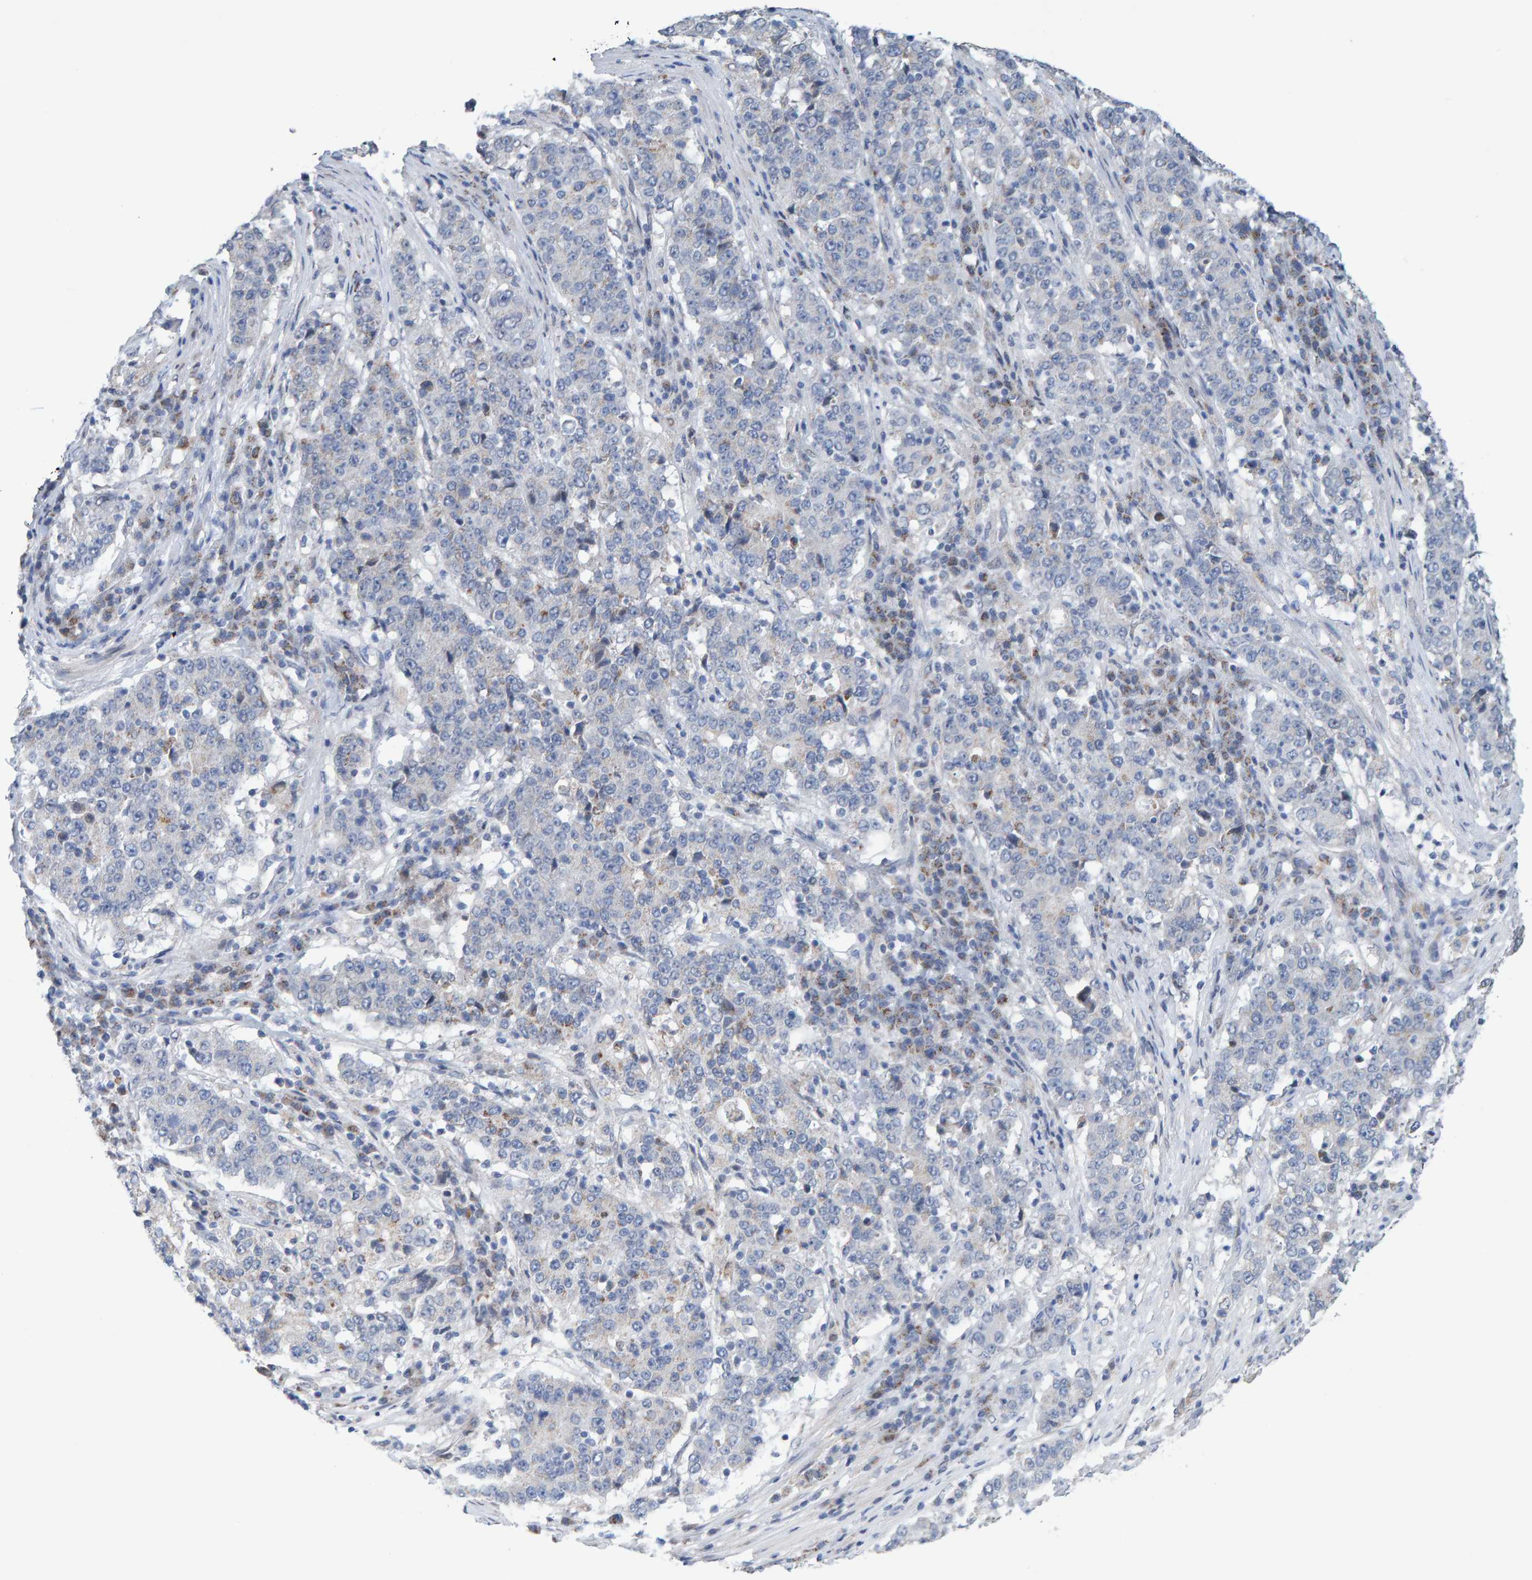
{"staining": {"intensity": "negative", "quantity": "none", "location": "none"}, "tissue": "stomach cancer", "cell_type": "Tumor cells", "image_type": "cancer", "snomed": [{"axis": "morphology", "description": "Adenocarcinoma, NOS"}, {"axis": "topography", "description": "Stomach"}], "caption": "Tumor cells show no significant protein staining in stomach cancer.", "gene": "USP43", "patient": {"sex": "male", "age": 59}}